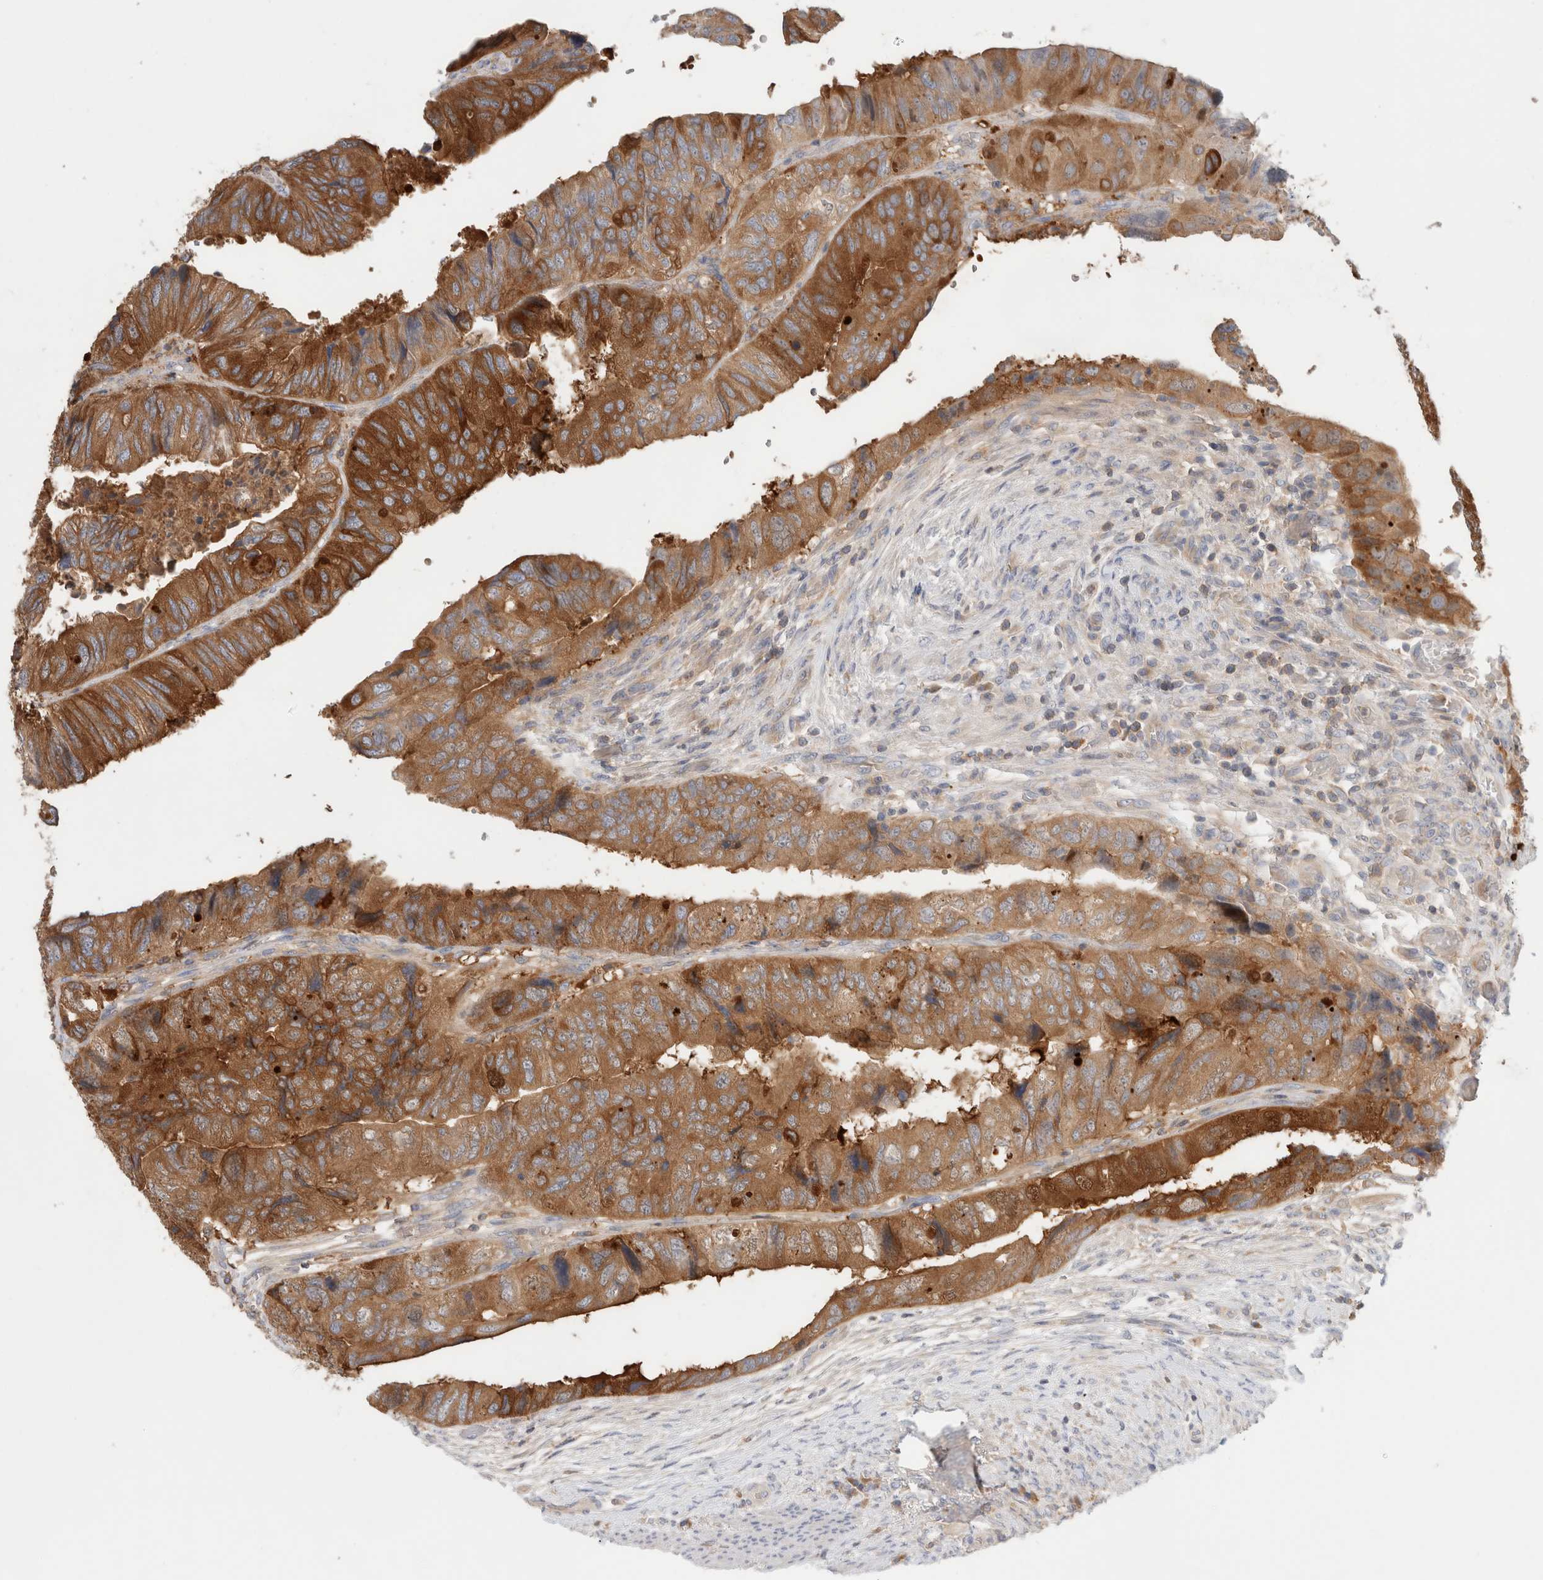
{"staining": {"intensity": "strong", "quantity": ">75%", "location": "cytoplasmic/membranous"}, "tissue": "colorectal cancer", "cell_type": "Tumor cells", "image_type": "cancer", "snomed": [{"axis": "morphology", "description": "Adenocarcinoma, NOS"}, {"axis": "topography", "description": "Rectum"}], "caption": "Protein analysis of colorectal adenocarcinoma tissue demonstrates strong cytoplasmic/membranous expression in about >75% of tumor cells. (brown staining indicates protein expression, while blue staining denotes nuclei).", "gene": "KLHL14", "patient": {"sex": "male", "age": 63}}